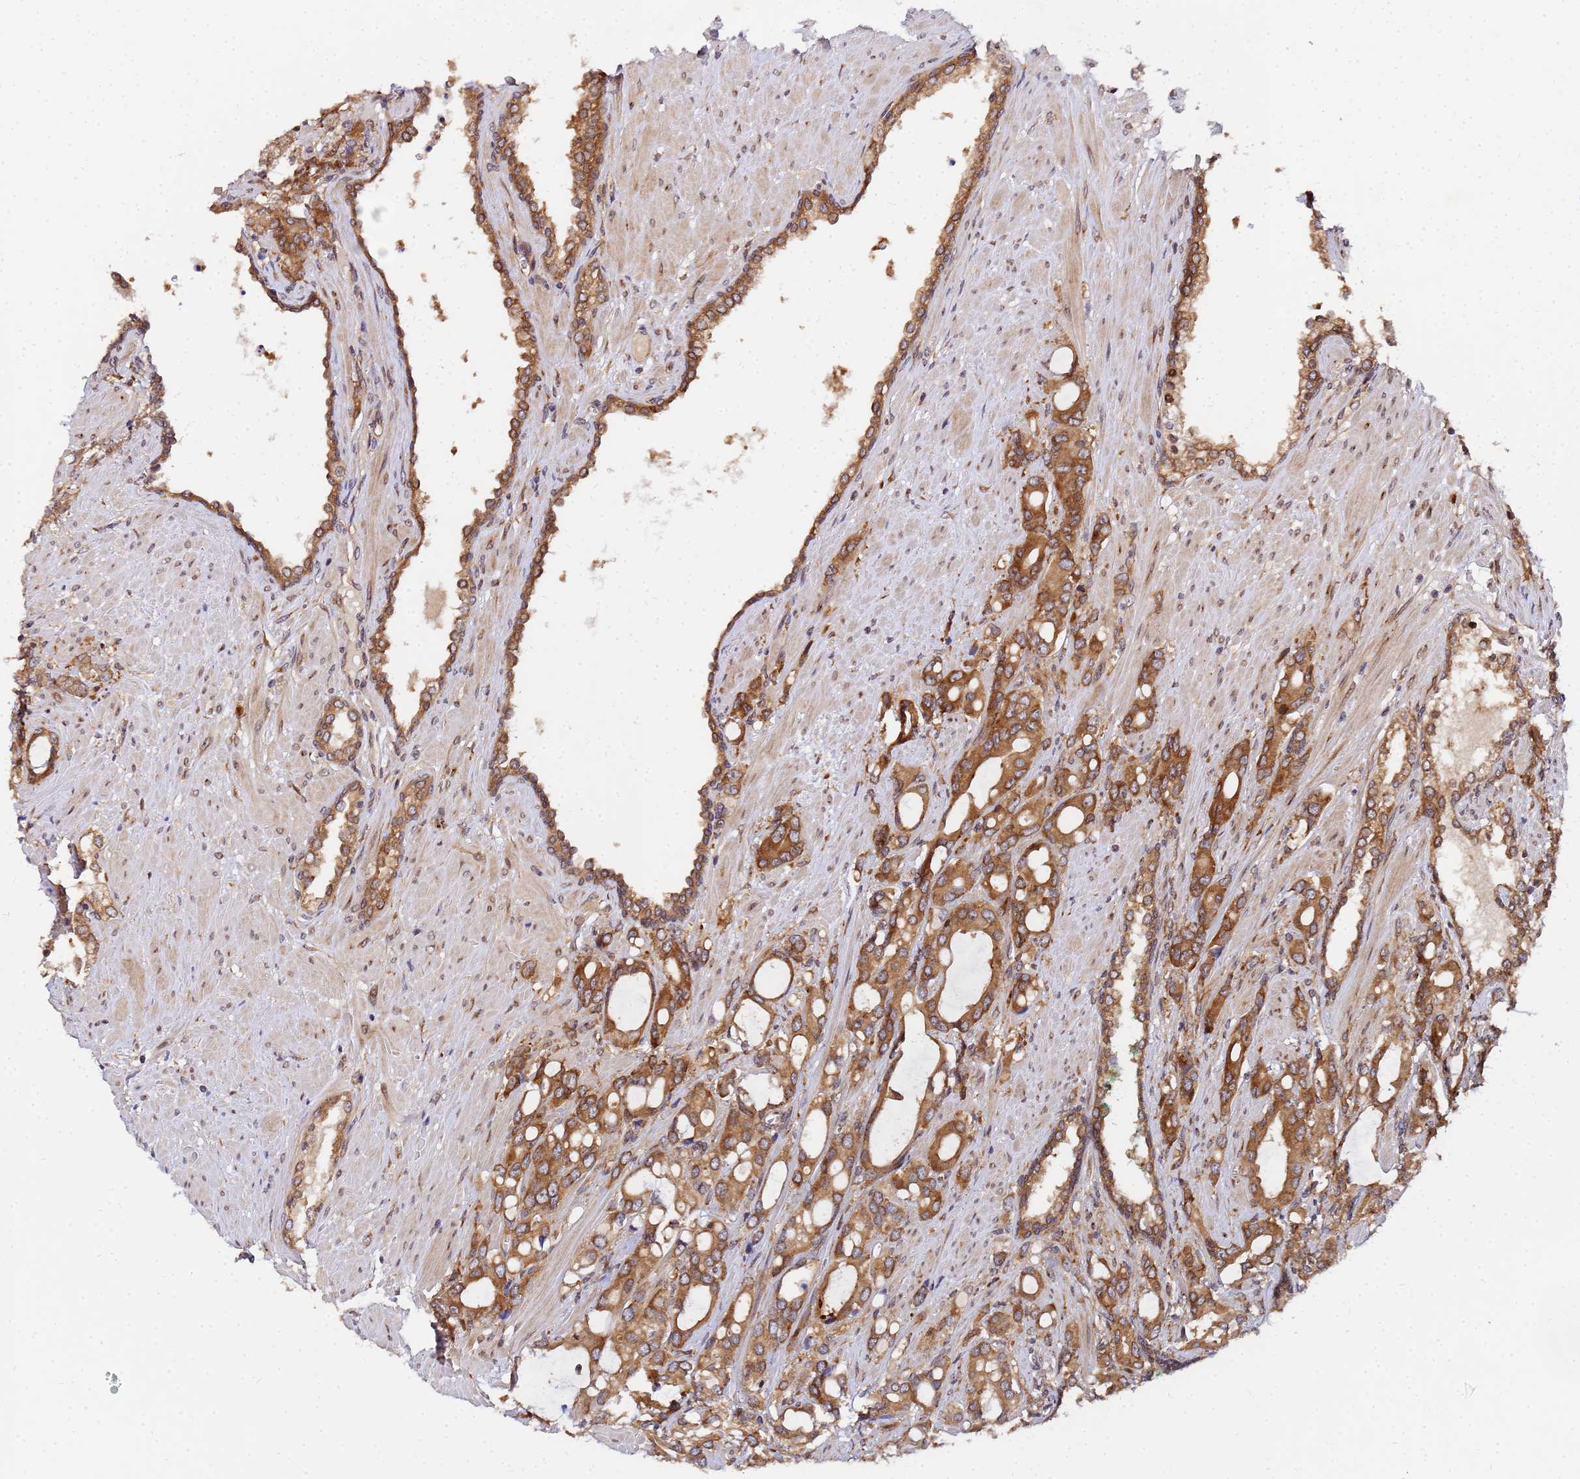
{"staining": {"intensity": "moderate", "quantity": ">75%", "location": "cytoplasmic/membranous"}, "tissue": "prostate cancer", "cell_type": "Tumor cells", "image_type": "cancer", "snomed": [{"axis": "morphology", "description": "Adenocarcinoma, High grade"}, {"axis": "topography", "description": "Prostate"}], "caption": "Protein analysis of prostate cancer tissue demonstrates moderate cytoplasmic/membranous positivity in about >75% of tumor cells.", "gene": "UNC93B1", "patient": {"sex": "male", "age": 72}}